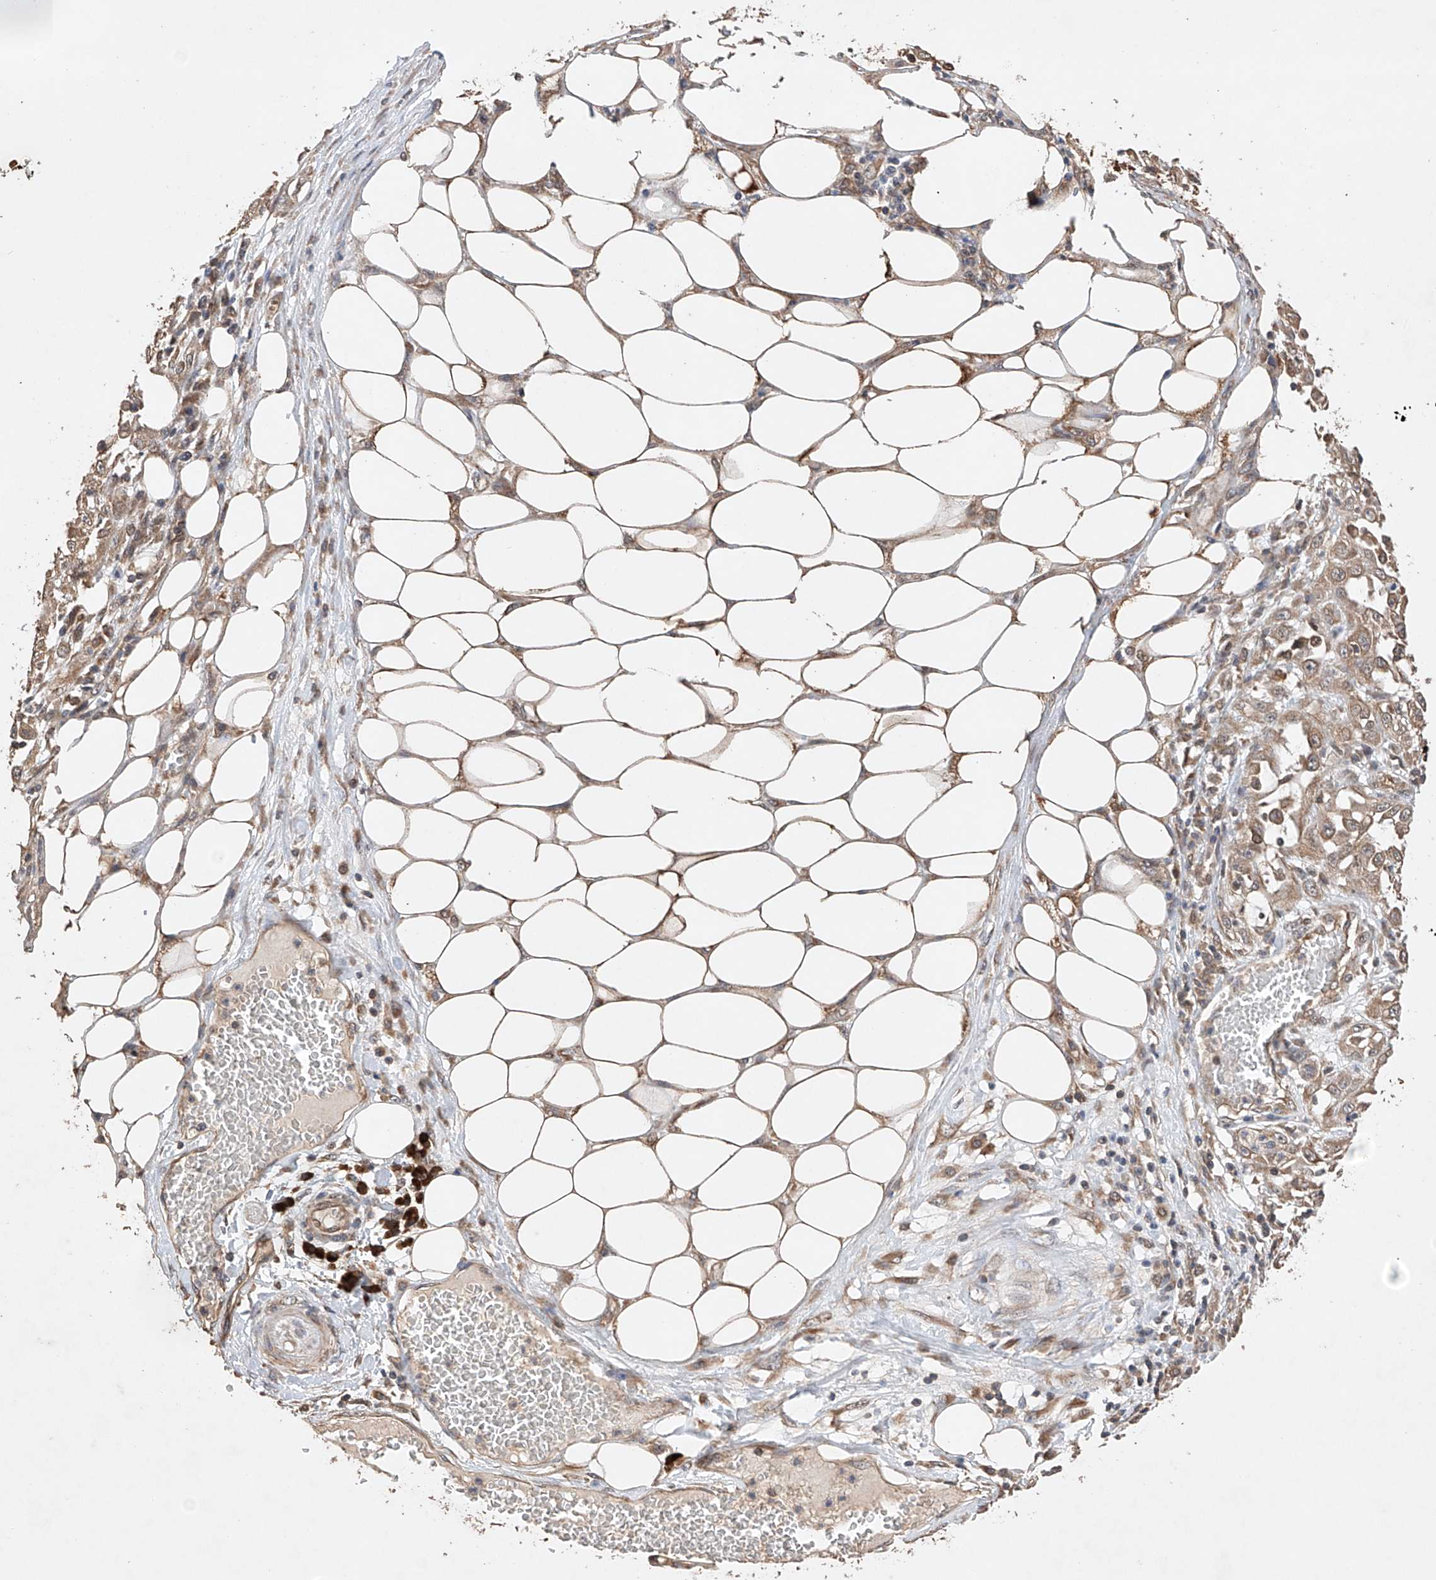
{"staining": {"intensity": "moderate", "quantity": ">75%", "location": "cytoplasmic/membranous"}, "tissue": "skin cancer", "cell_type": "Tumor cells", "image_type": "cancer", "snomed": [{"axis": "morphology", "description": "Squamous cell carcinoma, NOS"}, {"axis": "morphology", "description": "Squamous cell carcinoma, metastatic, NOS"}, {"axis": "topography", "description": "Skin"}, {"axis": "topography", "description": "Lymph node"}], "caption": "Immunohistochemical staining of skin metastatic squamous cell carcinoma demonstrates medium levels of moderate cytoplasmic/membranous protein positivity in about >75% of tumor cells.", "gene": "LURAP1", "patient": {"sex": "male", "age": 75}}